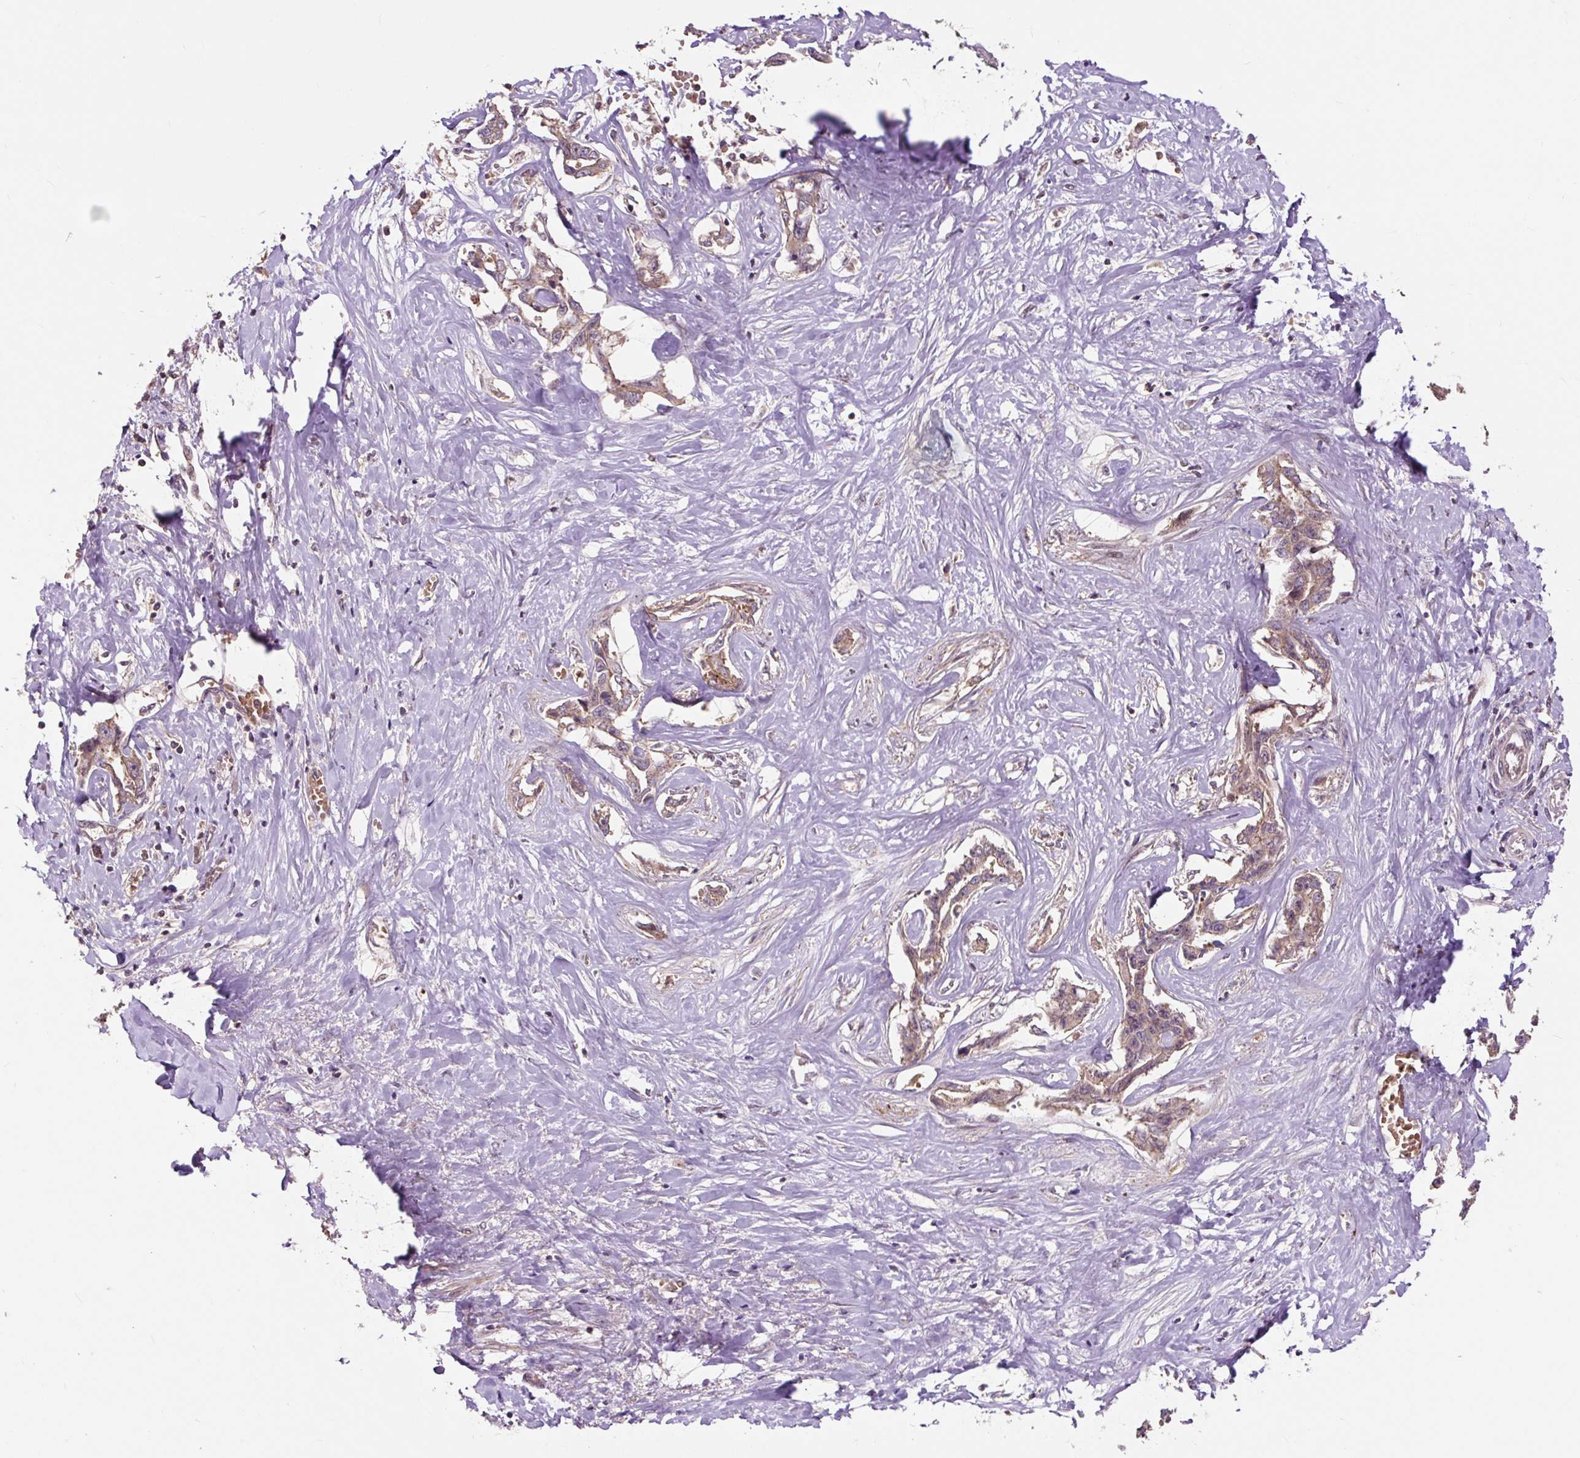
{"staining": {"intensity": "moderate", "quantity": ">75%", "location": "cytoplasmic/membranous"}, "tissue": "liver cancer", "cell_type": "Tumor cells", "image_type": "cancer", "snomed": [{"axis": "morphology", "description": "Cholangiocarcinoma"}, {"axis": "topography", "description": "Liver"}], "caption": "High-power microscopy captured an immunohistochemistry micrograph of liver cancer, revealing moderate cytoplasmic/membranous positivity in about >75% of tumor cells. (DAB = brown stain, brightfield microscopy at high magnification).", "gene": "MMS19", "patient": {"sex": "male", "age": 59}}